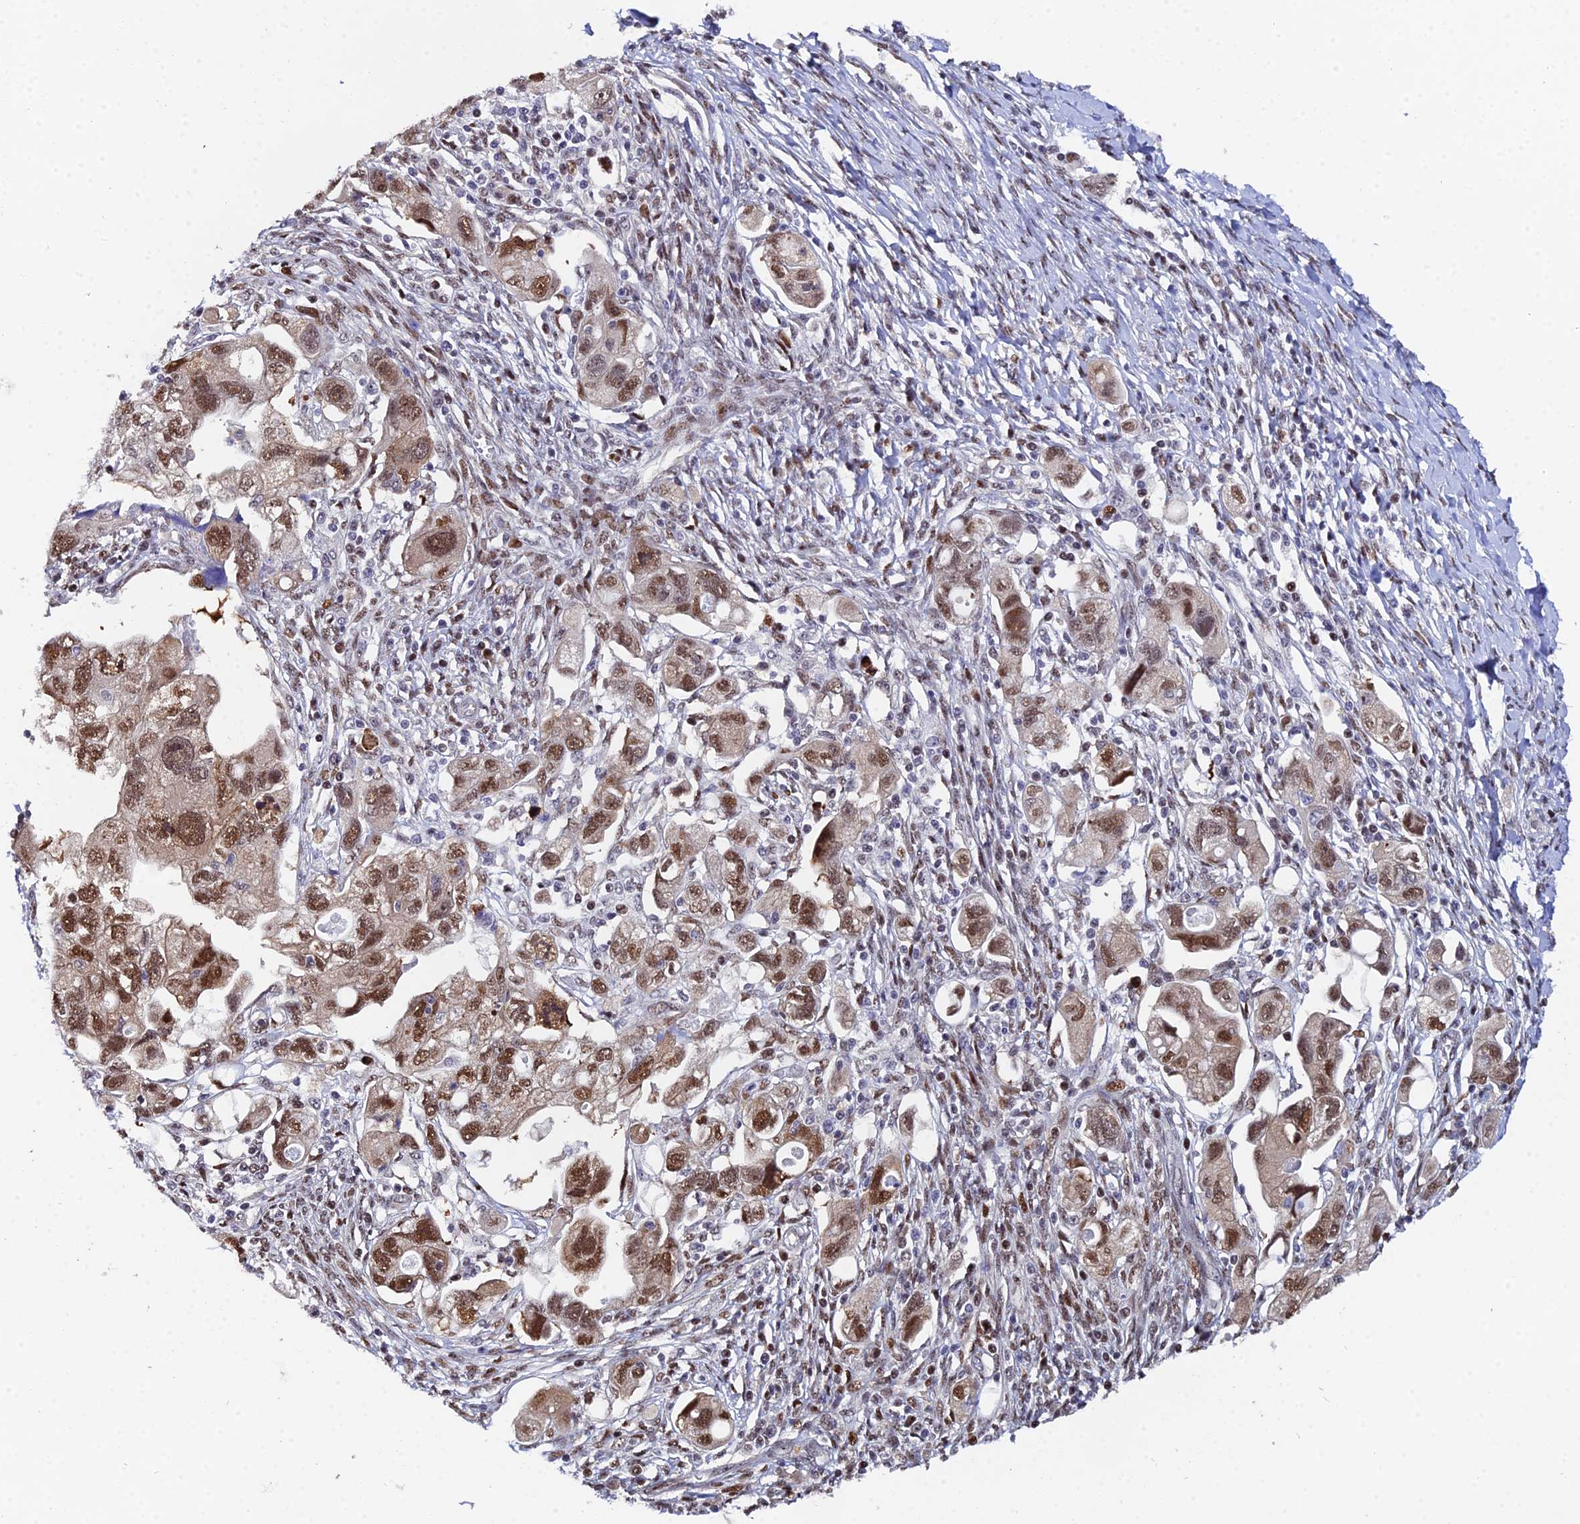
{"staining": {"intensity": "moderate", "quantity": ">75%", "location": "nuclear"}, "tissue": "ovarian cancer", "cell_type": "Tumor cells", "image_type": "cancer", "snomed": [{"axis": "morphology", "description": "Carcinoma, NOS"}, {"axis": "morphology", "description": "Cystadenocarcinoma, serous, NOS"}, {"axis": "topography", "description": "Ovary"}], "caption": "Carcinoma (ovarian) stained with a brown dye displays moderate nuclear positive positivity in approximately >75% of tumor cells.", "gene": "TIFA", "patient": {"sex": "female", "age": 69}}